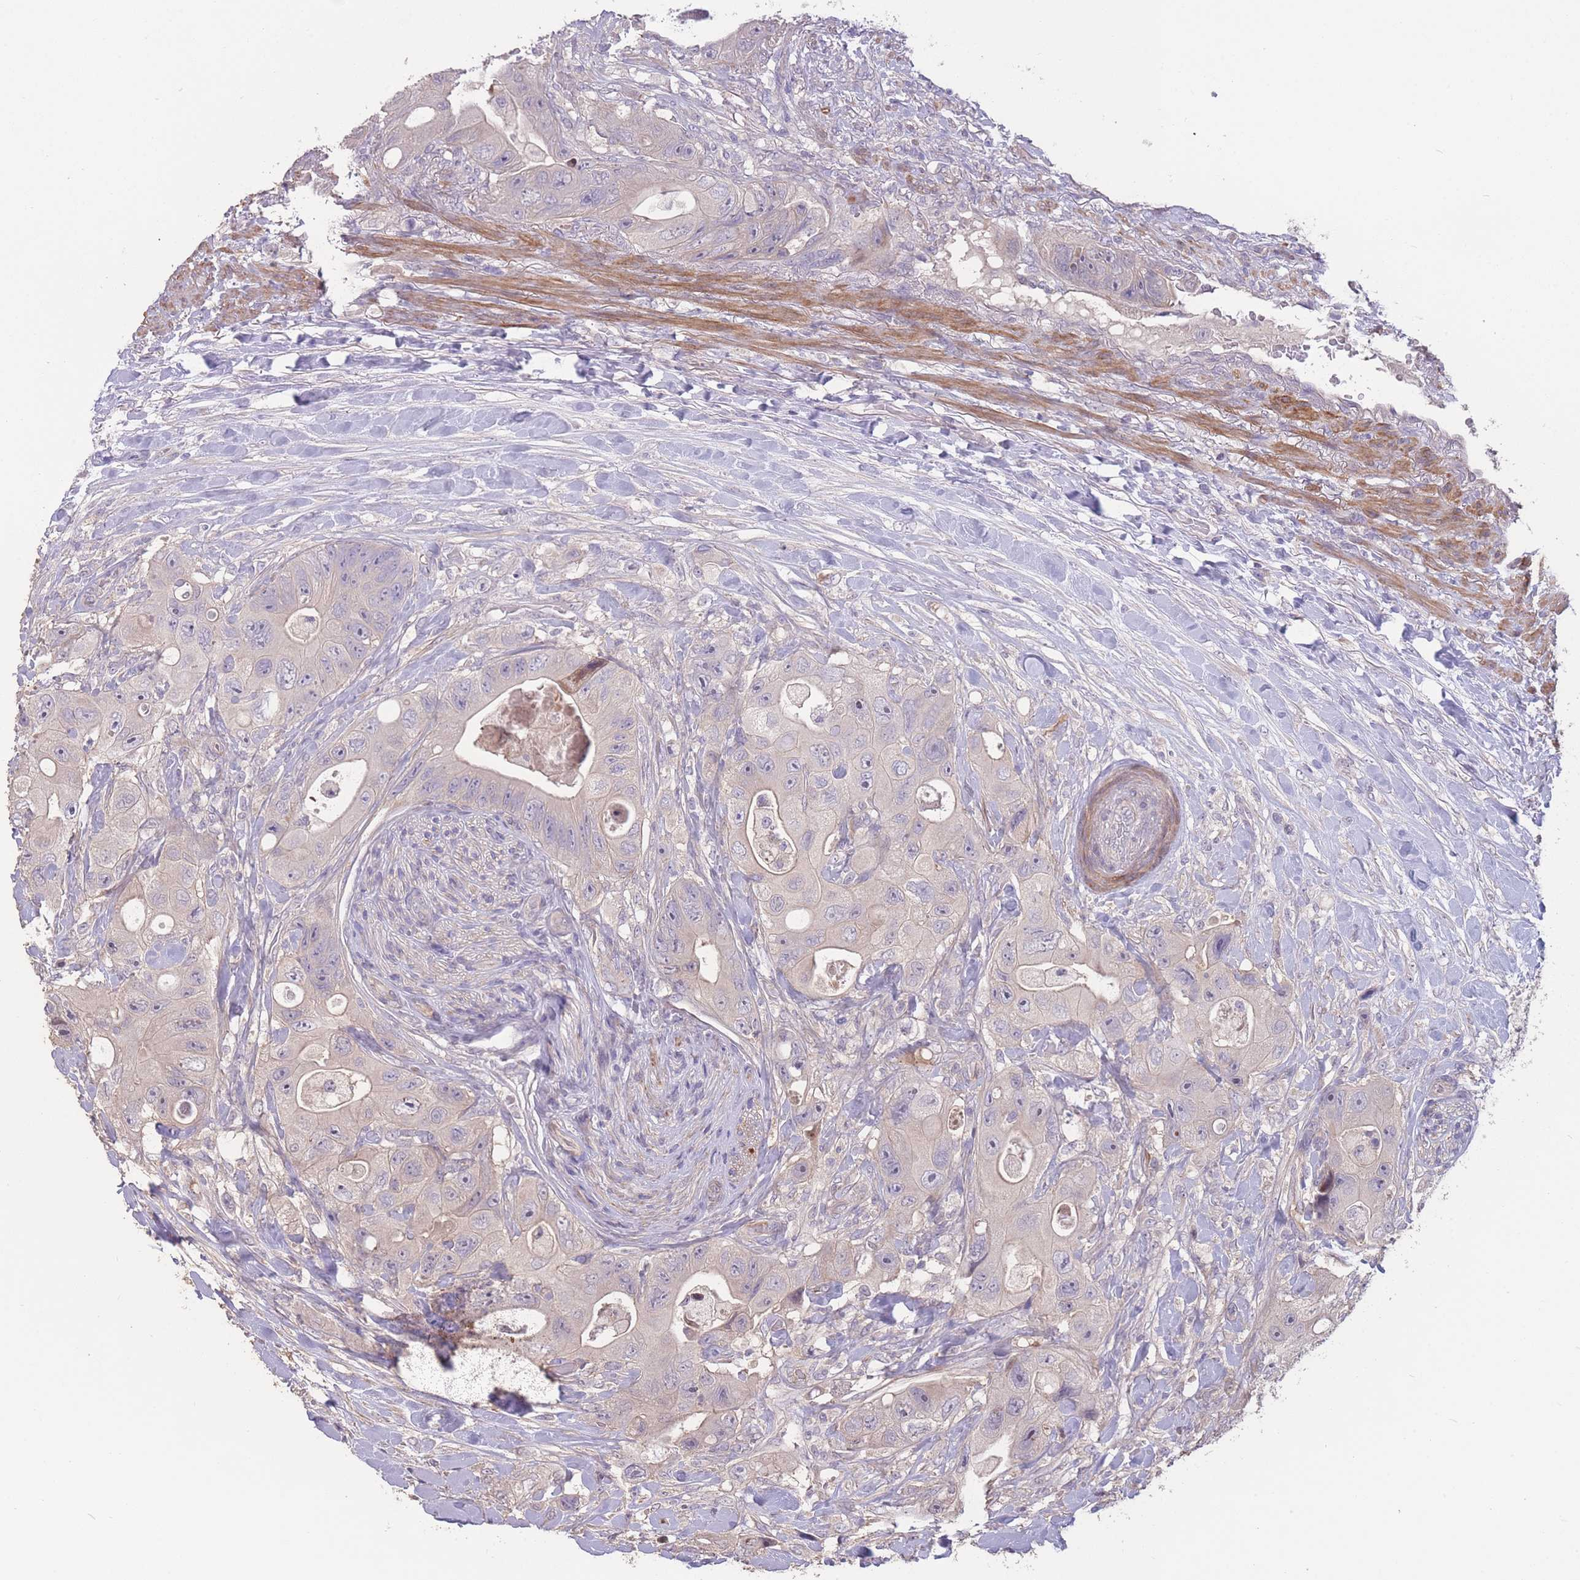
{"staining": {"intensity": "negative", "quantity": "none", "location": "none"}, "tissue": "colorectal cancer", "cell_type": "Tumor cells", "image_type": "cancer", "snomed": [{"axis": "morphology", "description": "Adenocarcinoma, NOS"}, {"axis": "topography", "description": "Colon"}], "caption": "Adenocarcinoma (colorectal) stained for a protein using IHC displays no staining tumor cells.", "gene": "RSPH10B", "patient": {"sex": "female", "age": 46}}